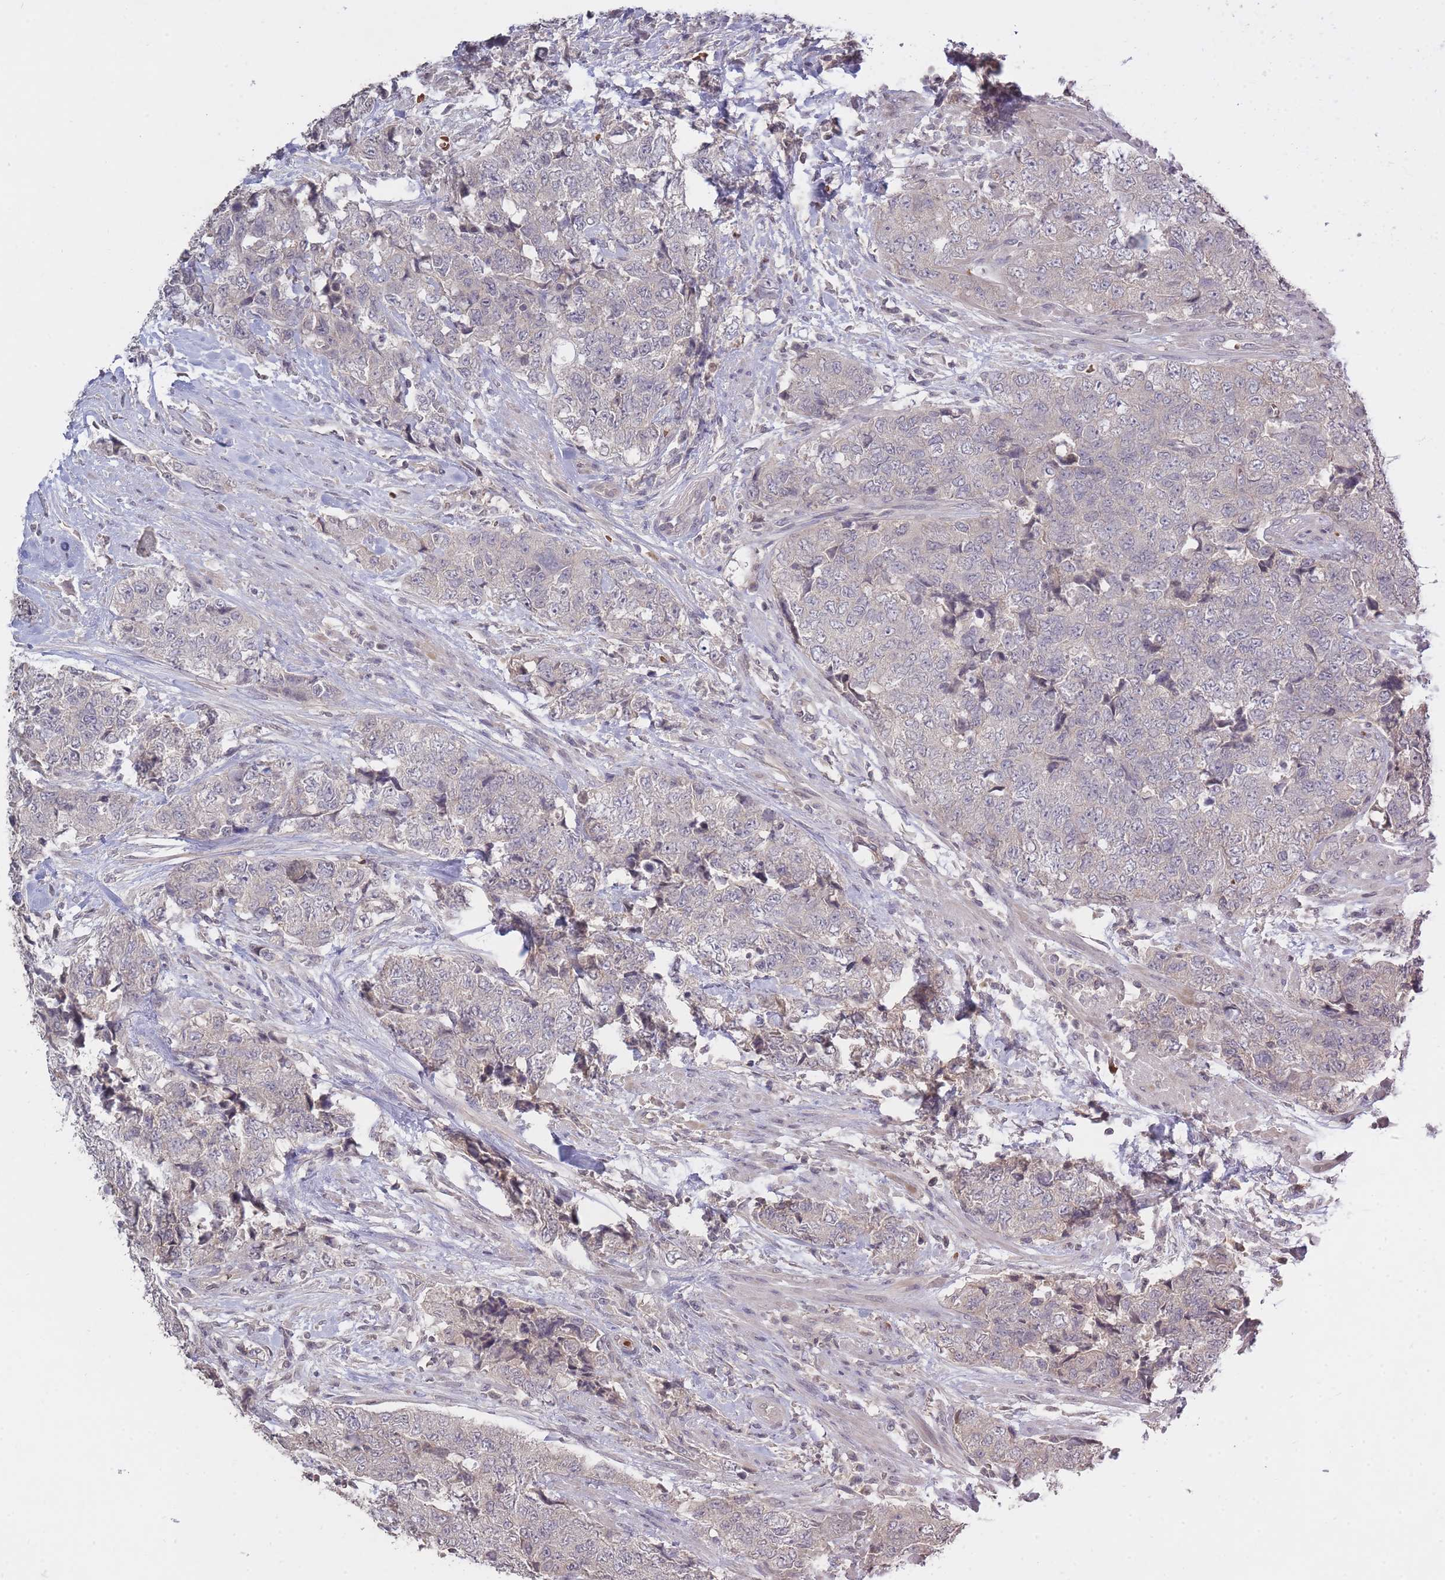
{"staining": {"intensity": "negative", "quantity": "none", "location": "none"}, "tissue": "urothelial cancer", "cell_type": "Tumor cells", "image_type": "cancer", "snomed": [{"axis": "morphology", "description": "Urothelial carcinoma, High grade"}, {"axis": "topography", "description": "Urinary bladder"}], "caption": "An immunohistochemistry (IHC) micrograph of urothelial cancer is shown. There is no staining in tumor cells of urothelial cancer.", "gene": "ADCYAP1R1", "patient": {"sex": "female", "age": 78}}